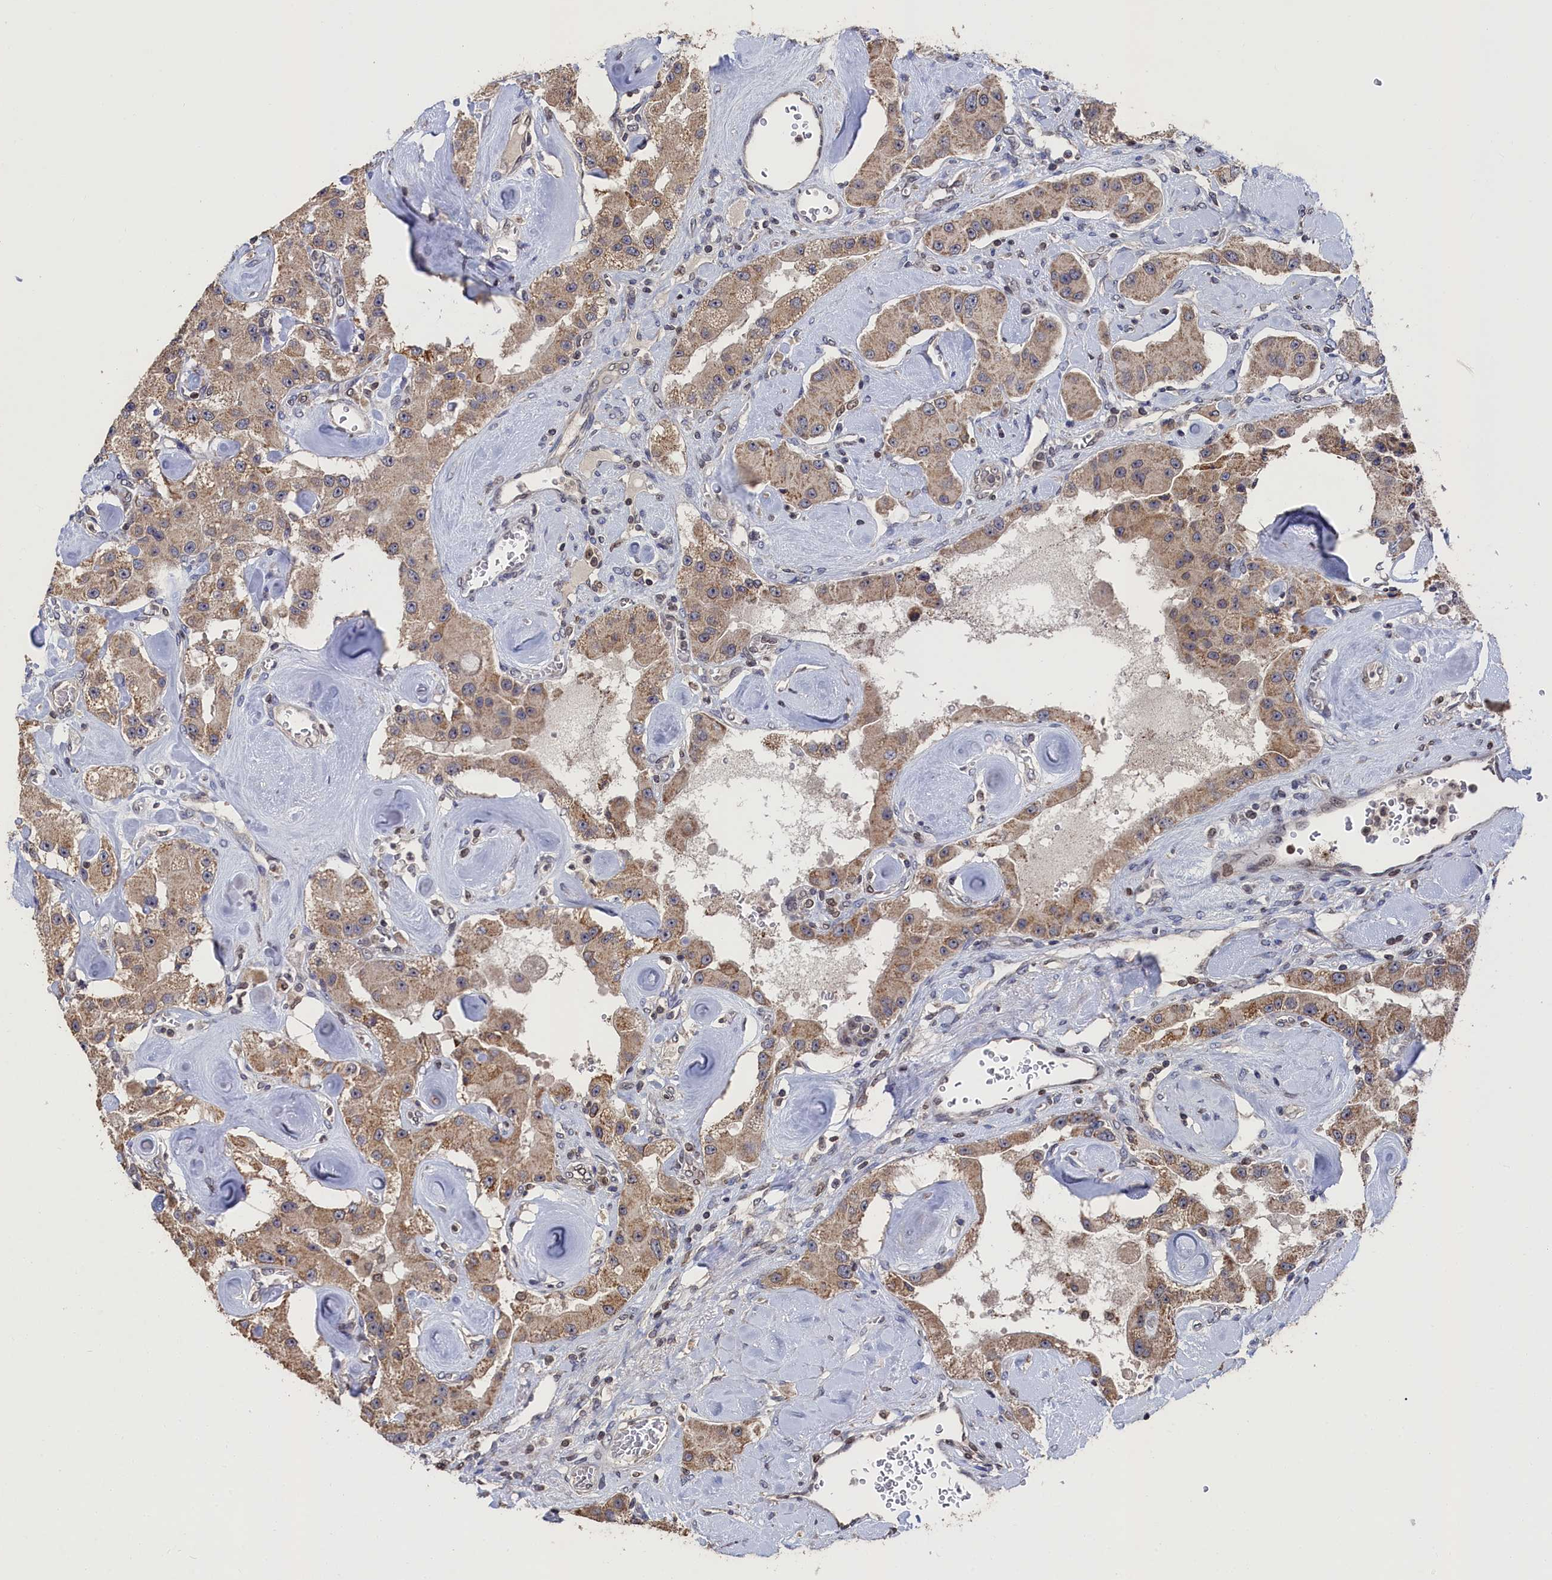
{"staining": {"intensity": "moderate", "quantity": ">75%", "location": "cytoplasmic/membranous"}, "tissue": "carcinoid", "cell_type": "Tumor cells", "image_type": "cancer", "snomed": [{"axis": "morphology", "description": "Carcinoid, malignant, NOS"}, {"axis": "topography", "description": "Pancreas"}], "caption": "Protein expression analysis of human carcinoid reveals moderate cytoplasmic/membranous expression in approximately >75% of tumor cells.", "gene": "ANKEF1", "patient": {"sex": "male", "age": 41}}